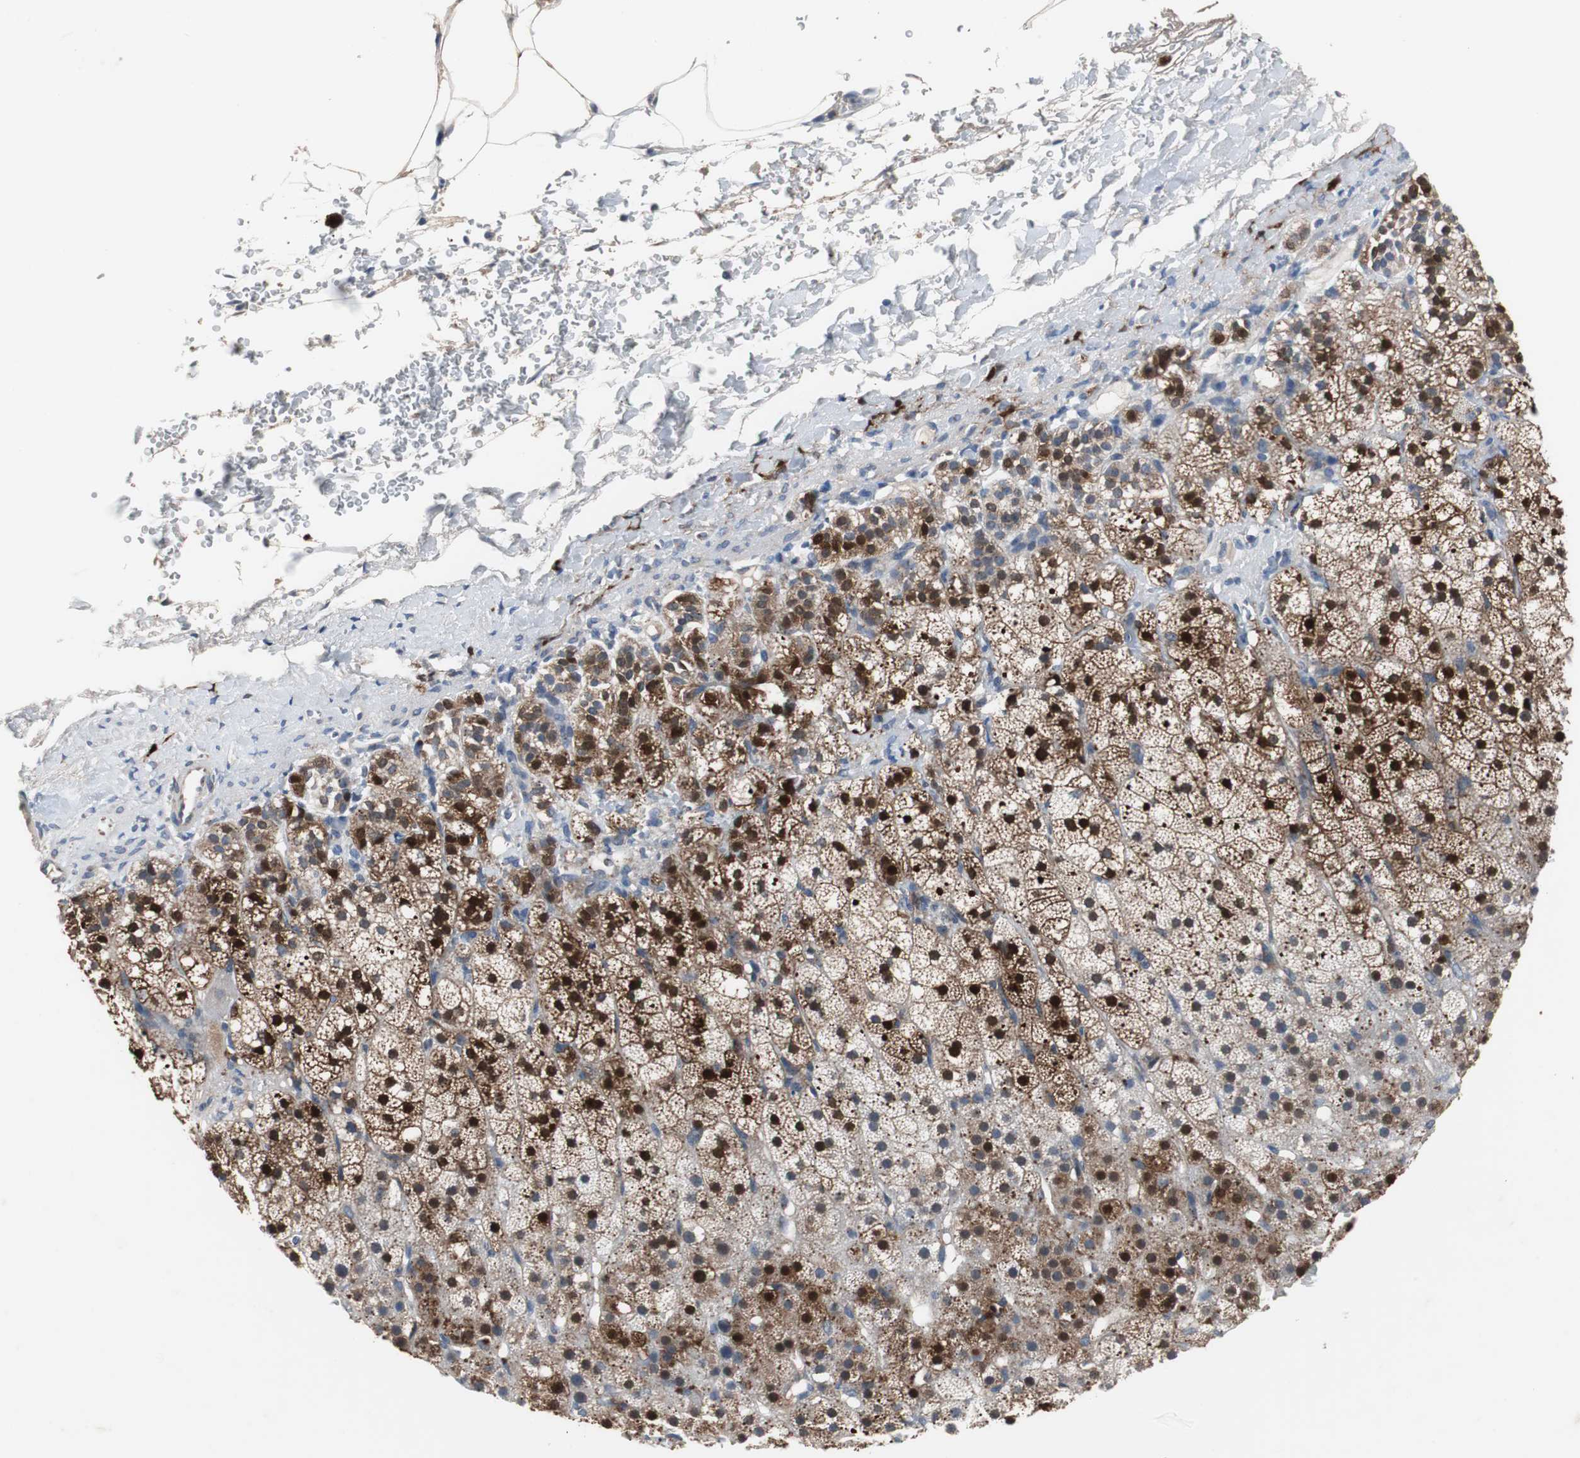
{"staining": {"intensity": "strong", "quantity": ">75%", "location": "cytoplasmic/membranous,nuclear"}, "tissue": "adrenal gland", "cell_type": "Glandular cells", "image_type": "normal", "snomed": [{"axis": "morphology", "description": "Normal tissue, NOS"}, {"axis": "topography", "description": "Adrenal gland"}], "caption": "The photomicrograph demonstrates a brown stain indicating the presence of a protein in the cytoplasmic/membranous,nuclear of glandular cells in adrenal gland. (DAB IHC with brightfield microscopy, high magnification).", "gene": "CALB2", "patient": {"sex": "male", "age": 35}}